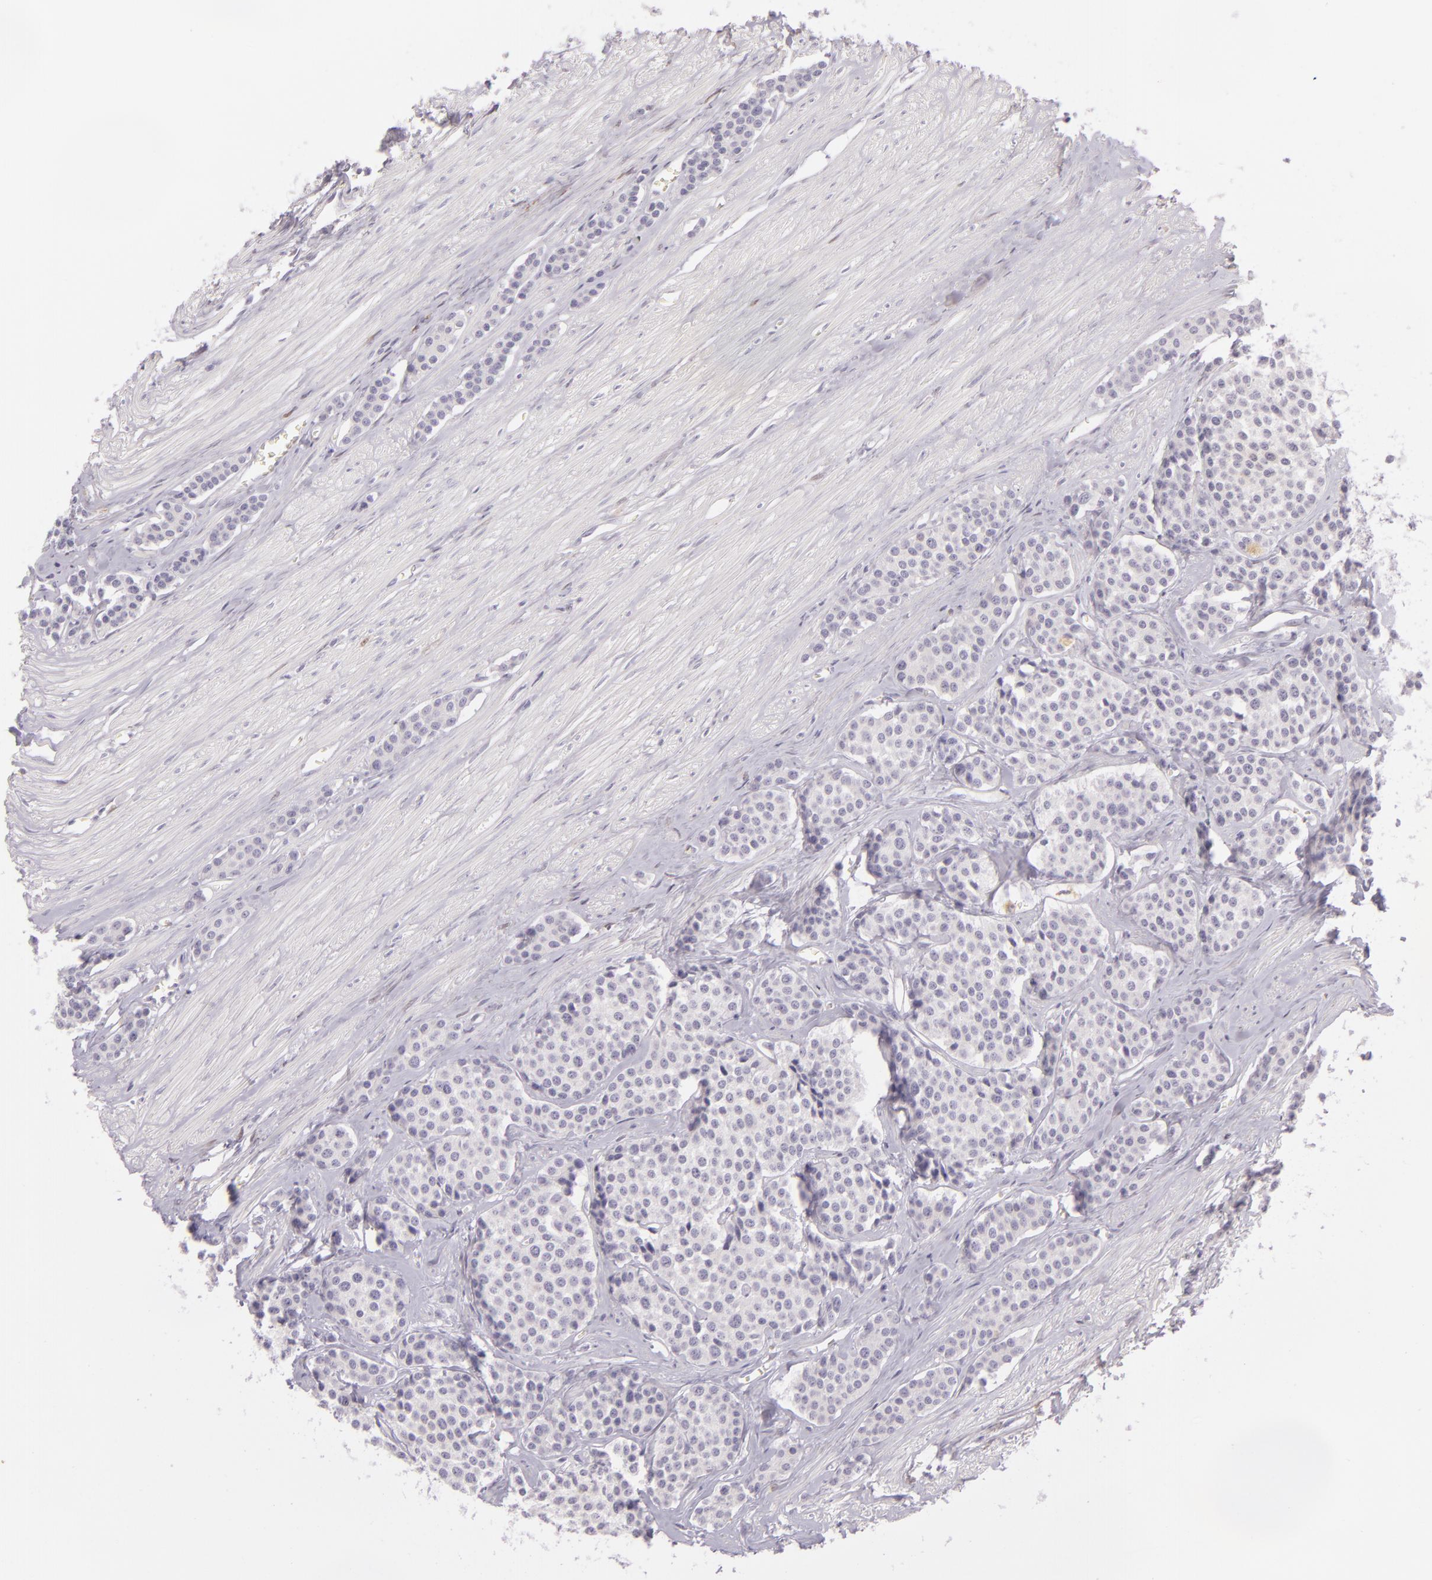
{"staining": {"intensity": "negative", "quantity": "none", "location": "none"}, "tissue": "carcinoid", "cell_type": "Tumor cells", "image_type": "cancer", "snomed": [{"axis": "morphology", "description": "Carcinoid, malignant, NOS"}, {"axis": "topography", "description": "Small intestine"}], "caption": "An IHC histopathology image of carcinoid is shown. There is no staining in tumor cells of carcinoid.", "gene": "CBS", "patient": {"sex": "male", "age": 60}}